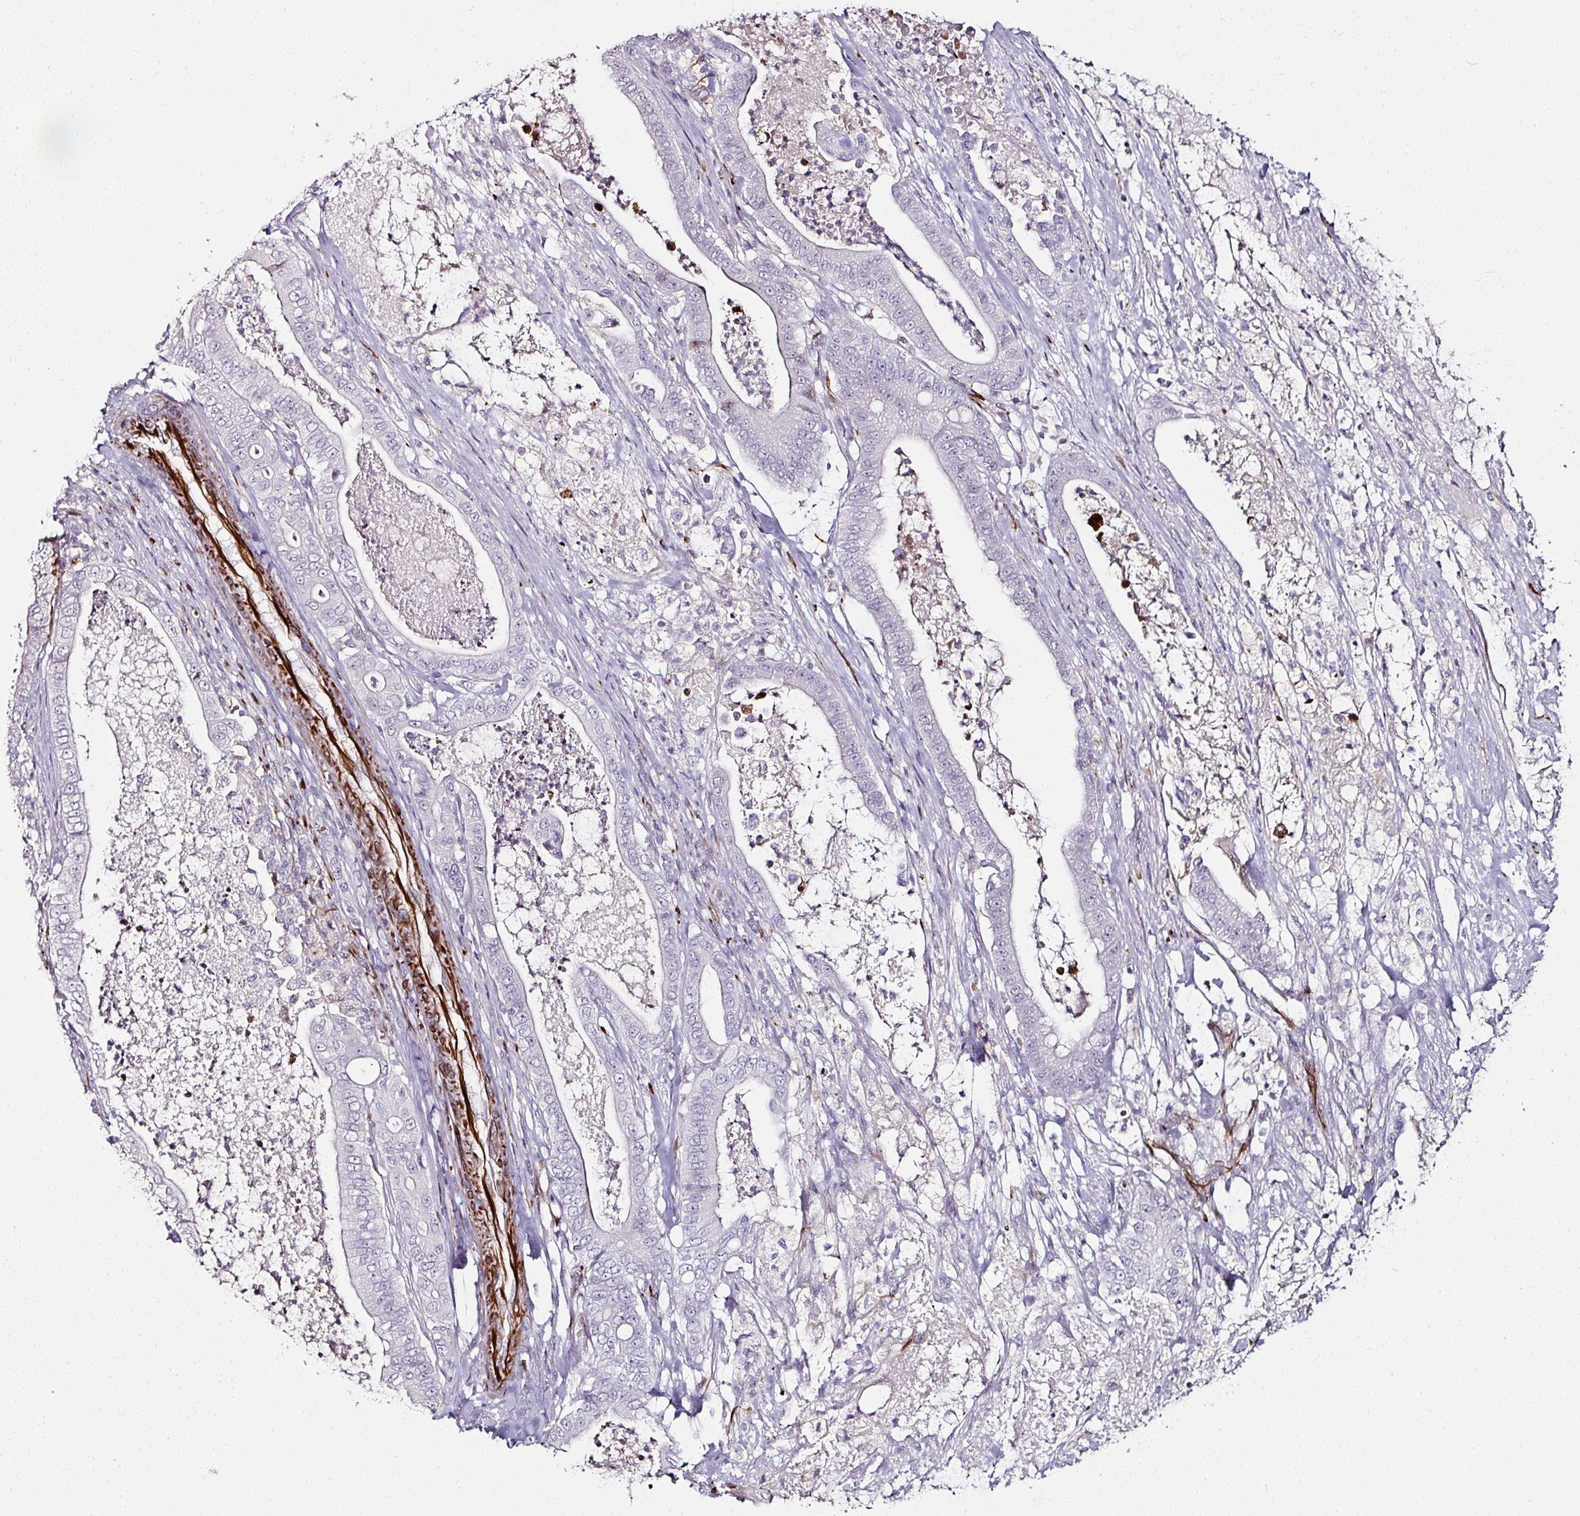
{"staining": {"intensity": "negative", "quantity": "none", "location": "none"}, "tissue": "pancreatic cancer", "cell_type": "Tumor cells", "image_type": "cancer", "snomed": [{"axis": "morphology", "description": "Adenocarcinoma, NOS"}, {"axis": "topography", "description": "Pancreas"}], "caption": "The photomicrograph shows no significant staining in tumor cells of pancreatic cancer (adenocarcinoma).", "gene": "TMPRSS9", "patient": {"sex": "male", "age": 71}}